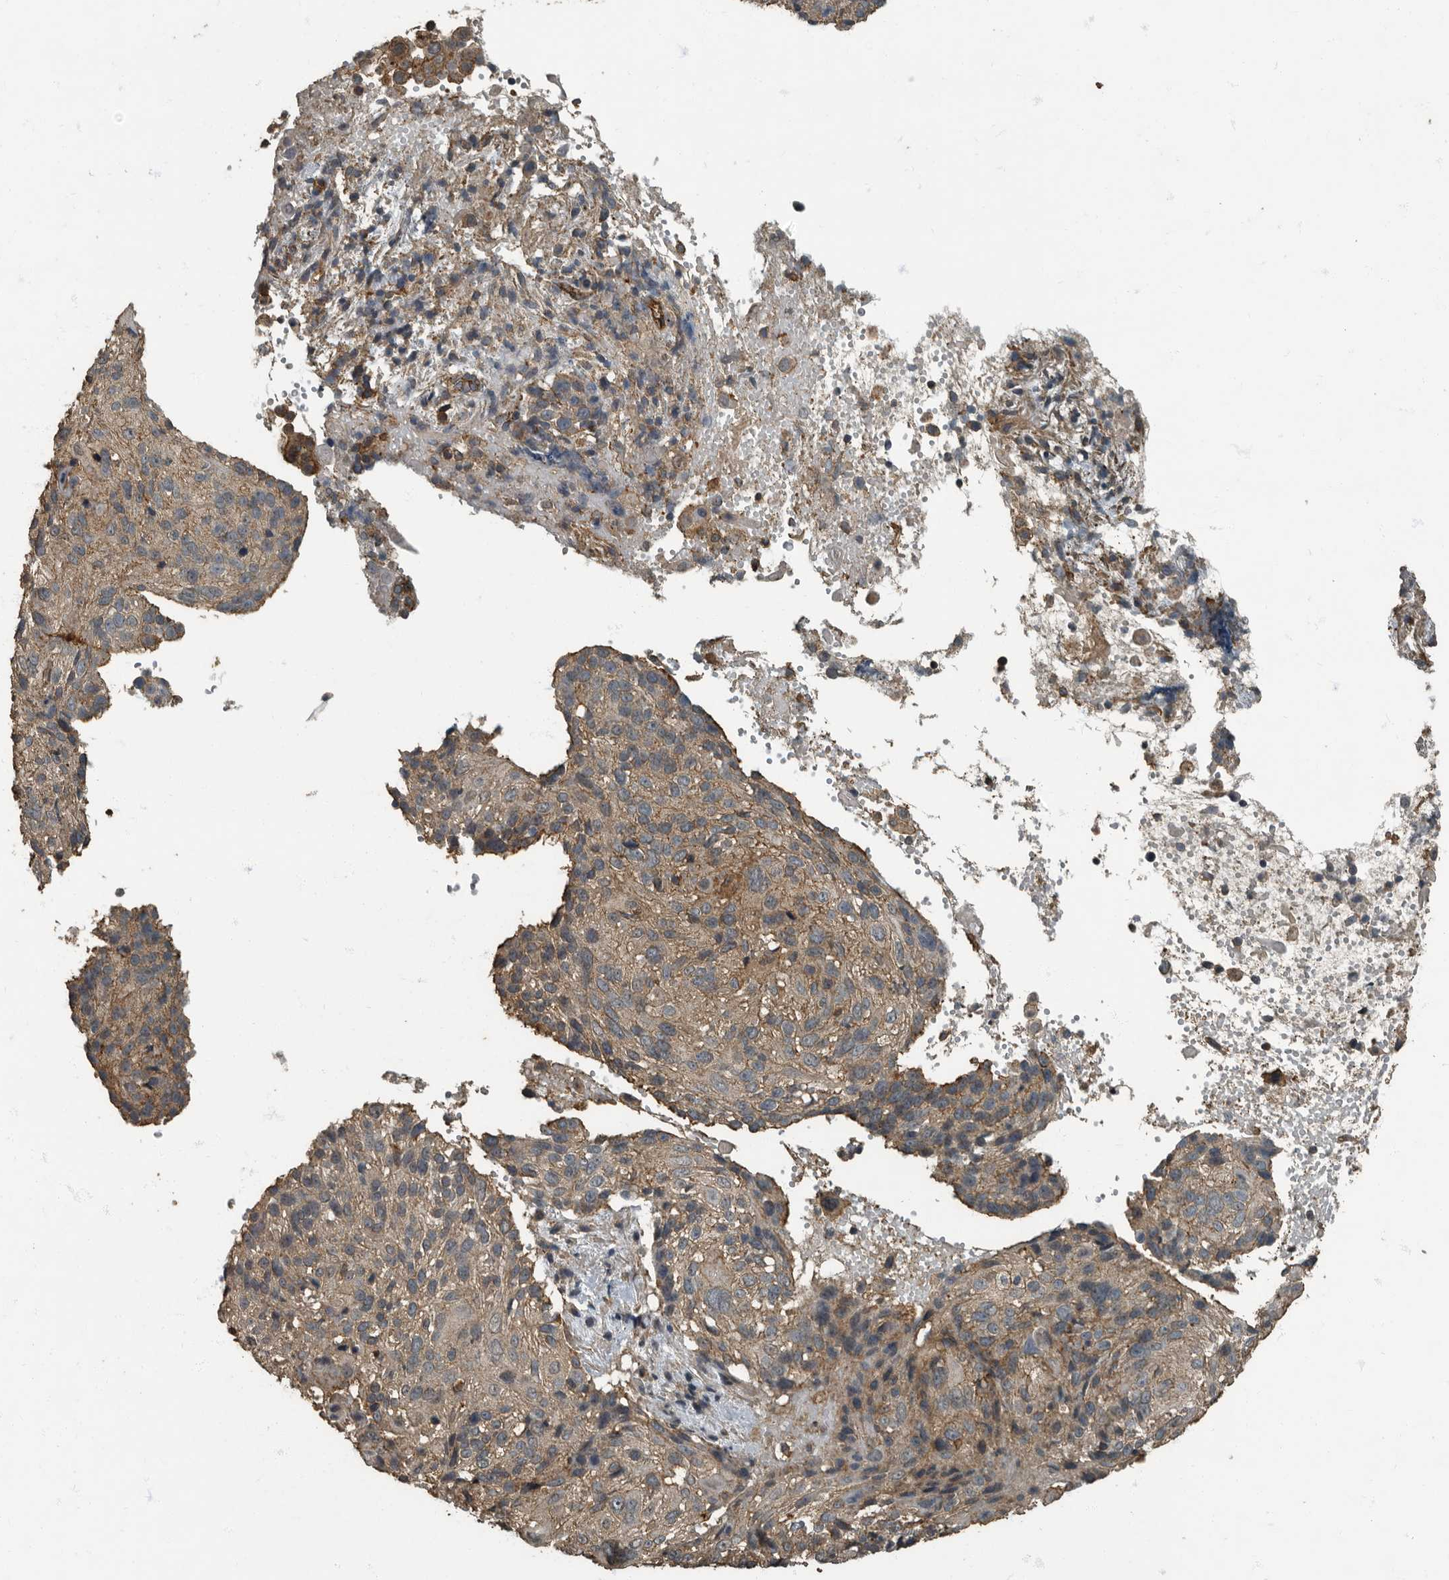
{"staining": {"intensity": "weak", "quantity": ">75%", "location": "cytoplasmic/membranous"}, "tissue": "cervical cancer", "cell_type": "Tumor cells", "image_type": "cancer", "snomed": [{"axis": "morphology", "description": "Squamous cell carcinoma, NOS"}, {"axis": "topography", "description": "Cervix"}], "caption": "High-magnification brightfield microscopy of squamous cell carcinoma (cervical) stained with DAB (brown) and counterstained with hematoxylin (blue). tumor cells exhibit weak cytoplasmic/membranous expression is appreciated in approximately>75% of cells. The staining was performed using DAB (3,3'-diaminobenzidine), with brown indicating positive protein expression. Nuclei are stained blue with hematoxylin.", "gene": "IL15RA", "patient": {"sex": "female", "age": 74}}